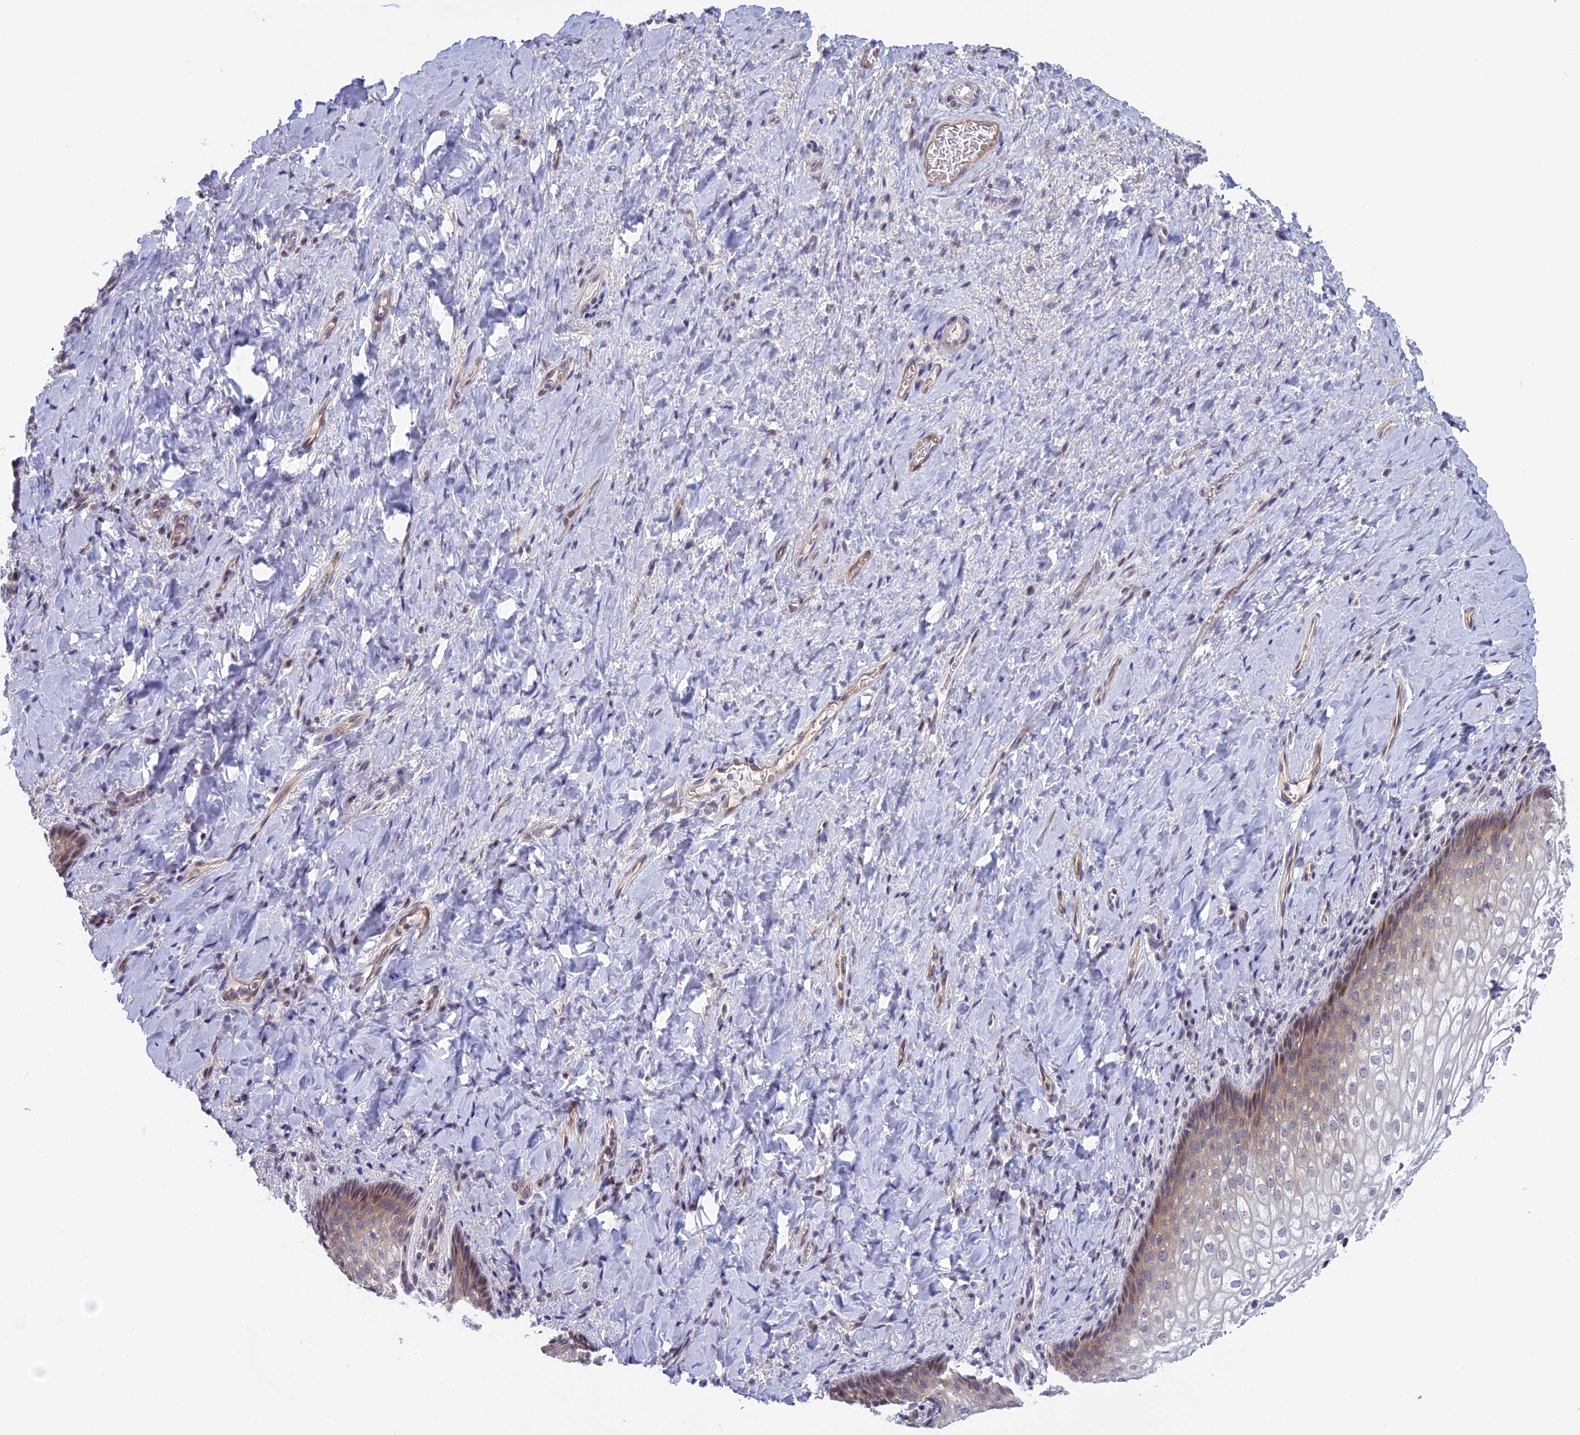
{"staining": {"intensity": "weak", "quantity": "25%-75%", "location": "nuclear"}, "tissue": "vagina", "cell_type": "Squamous epithelial cells", "image_type": "normal", "snomed": [{"axis": "morphology", "description": "Normal tissue, NOS"}, {"axis": "topography", "description": "Vagina"}], "caption": "A high-resolution photomicrograph shows immunohistochemistry (IHC) staining of benign vagina, which reveals weak nuclear positivity in about 25%-75% of squamous epithelial cells.", "gene": "CORO2A", "patient": {"sex": "female", "age": 60}}